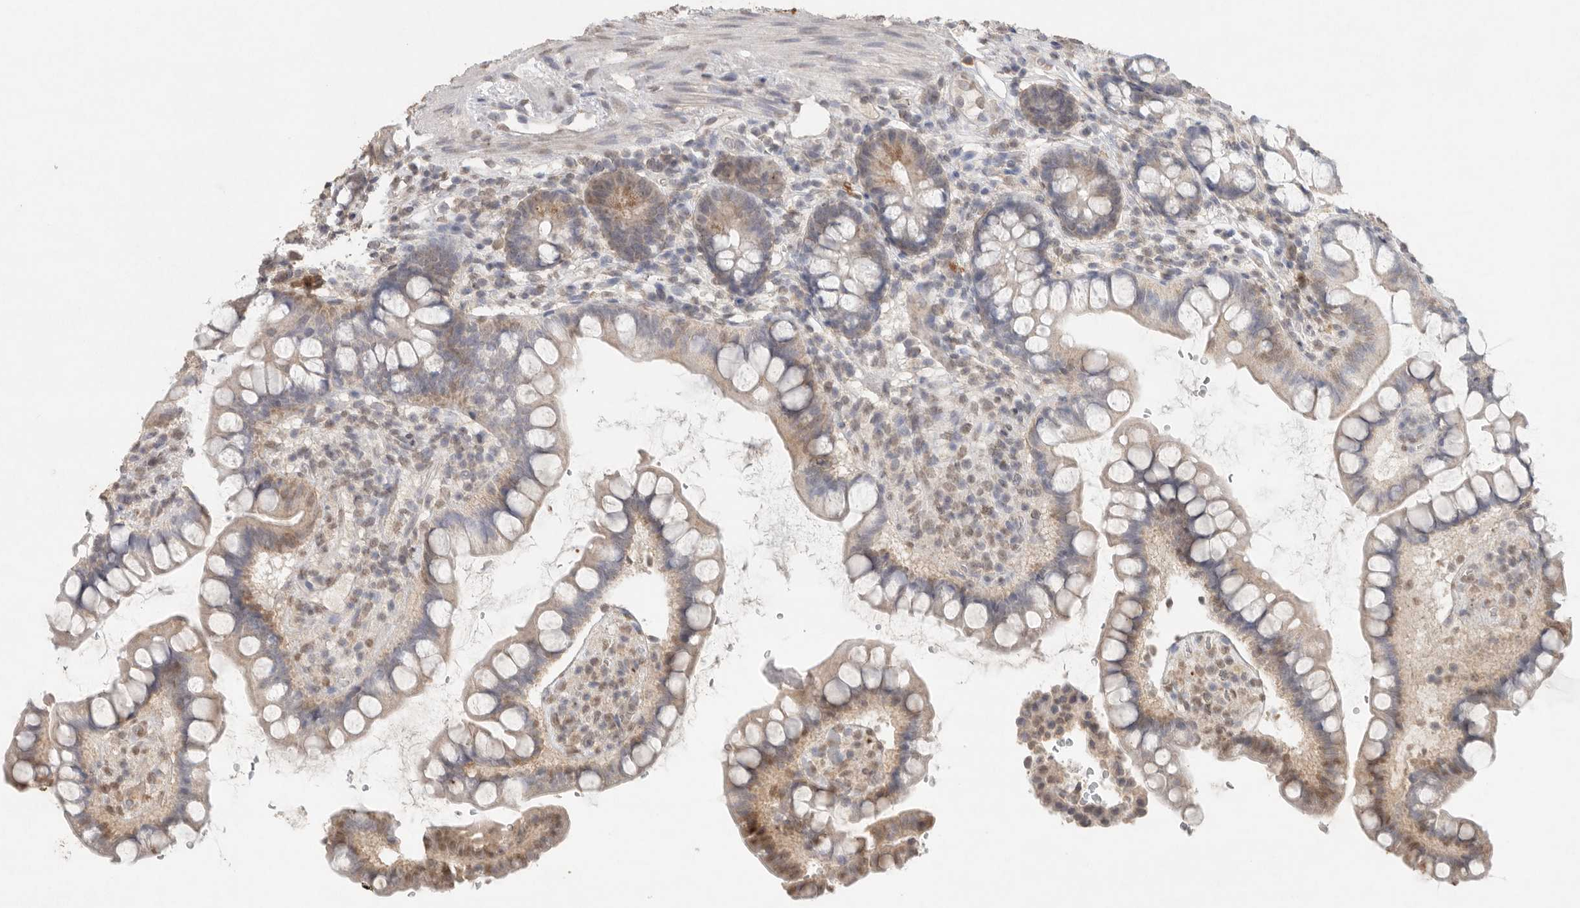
{"staining": {"intensity": "moderate", "quantity": "<25%", "location": "cytoplasmic/membranous"}, "tissue": "small intestine", "cell_type": "Glandular cells", "image_type": "normal", "snomed": [{"axis": "morphology", "description": "Normal tissue, NOS"}, {"axis": "topography", "description": "Smooth muscle"}, {"axis": "topography", "description": "Small intestine"}], "caption": "Immunohistochemistry (IHC) of unremarkable small intestine demonstrates low levels of moderate cytoplasmic/membranous expression in about <25% of glandular cells.", "gene": "KLK5", "patient": {"sex": "female", "age": 84}}